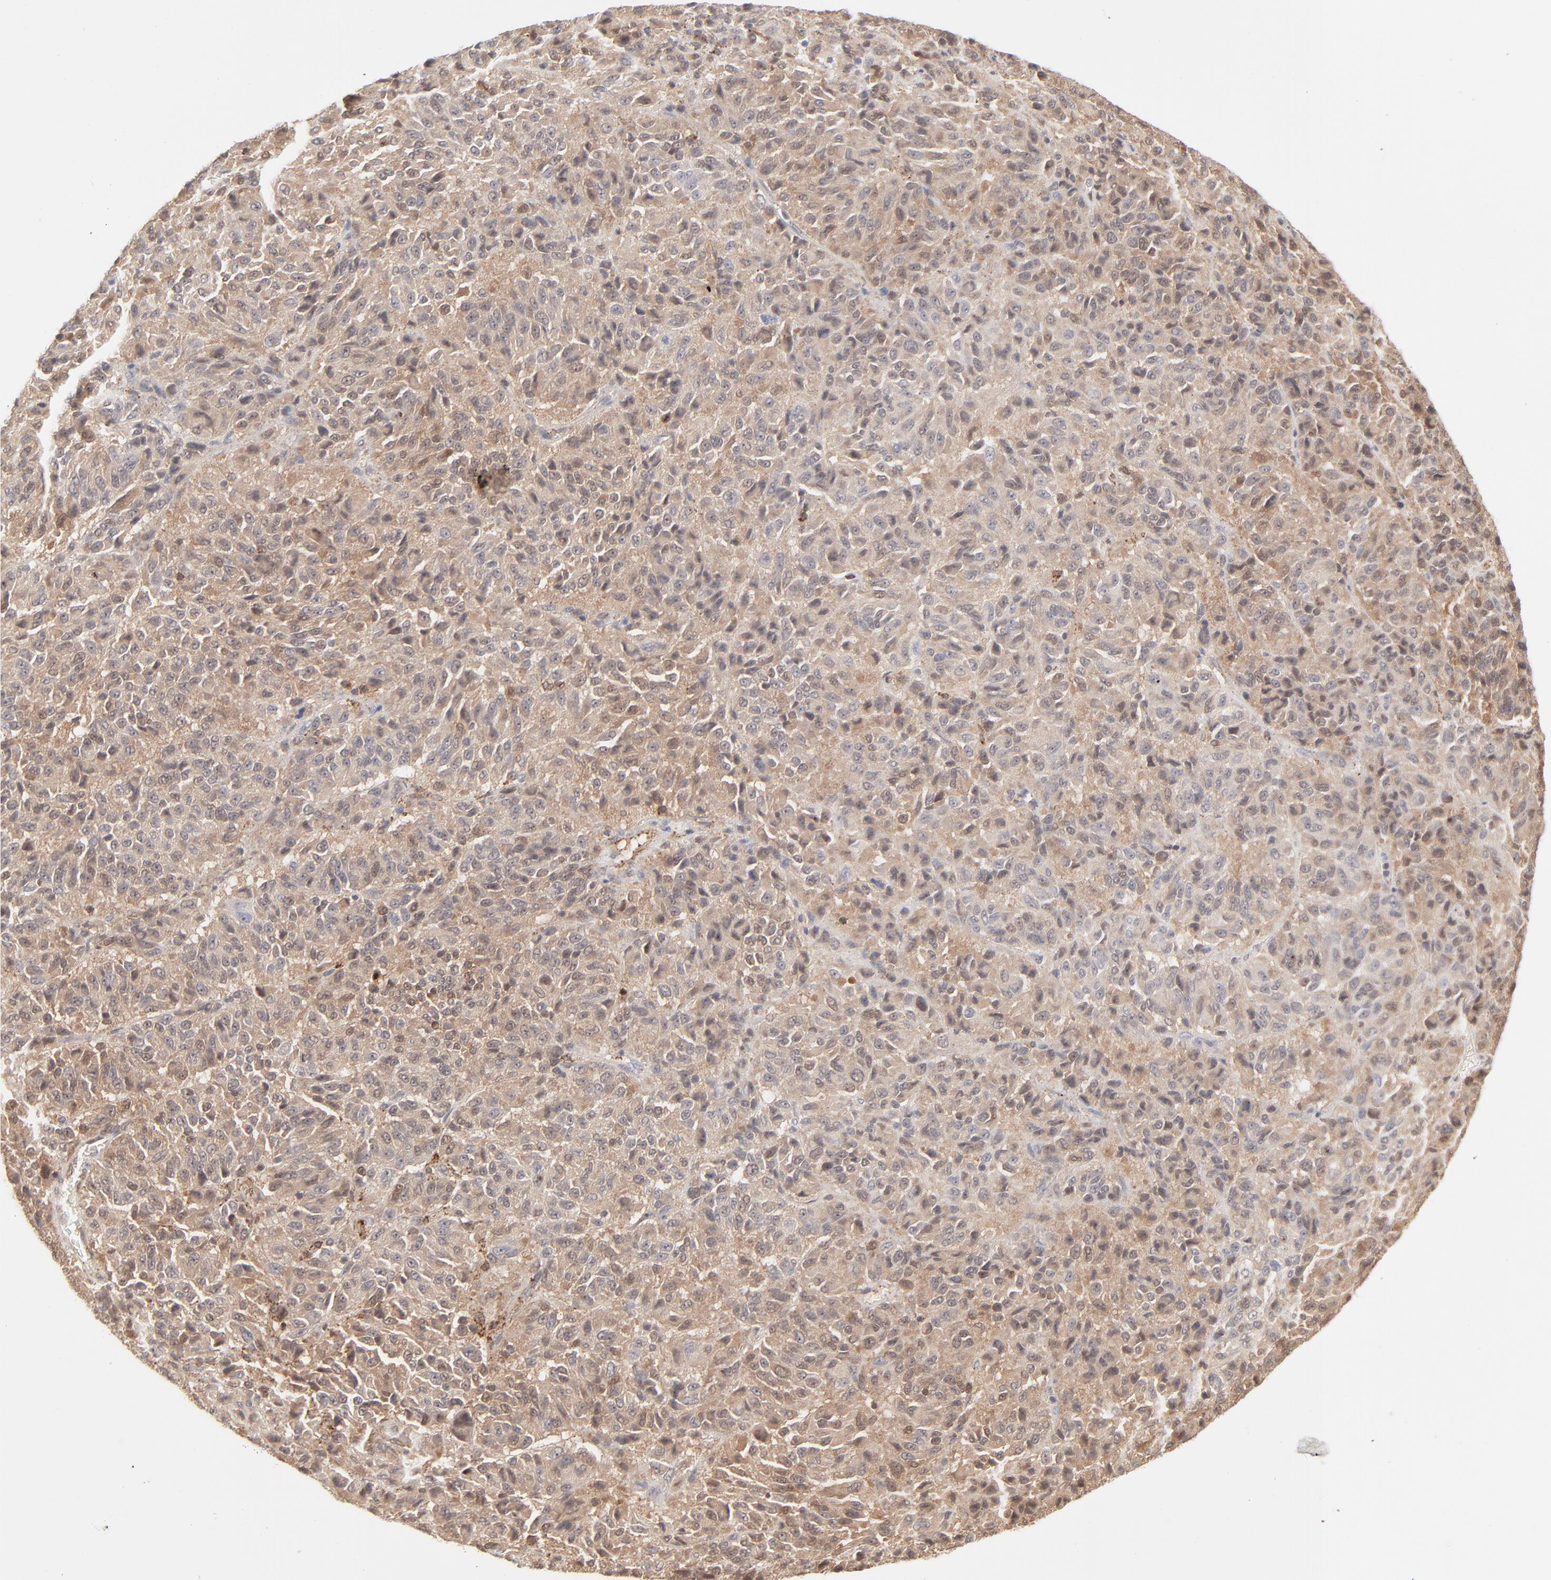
{"staining": {"intensity": "weak", "quantity": ">75%", "location": "cytoplasmic/membranous"}, "tissue": "melanoma", "cell_type": "Tumor cells", "image_type": "cancer", "snomed": [{"axis": "morphology", "description": "Malignant melanoma, Metastatic site"}, {"axis": "topography", "description": "Lung"}], "caption": "A high-resolution photomicrograph shows IHC staining of malignant melanoma (metastatic site), which exhibits weak cytoplasmic/membranous positivity in approximately >75% of tumor cells.", "gene": "CDK6", "patient": {"sex": "male", "age": 64}}